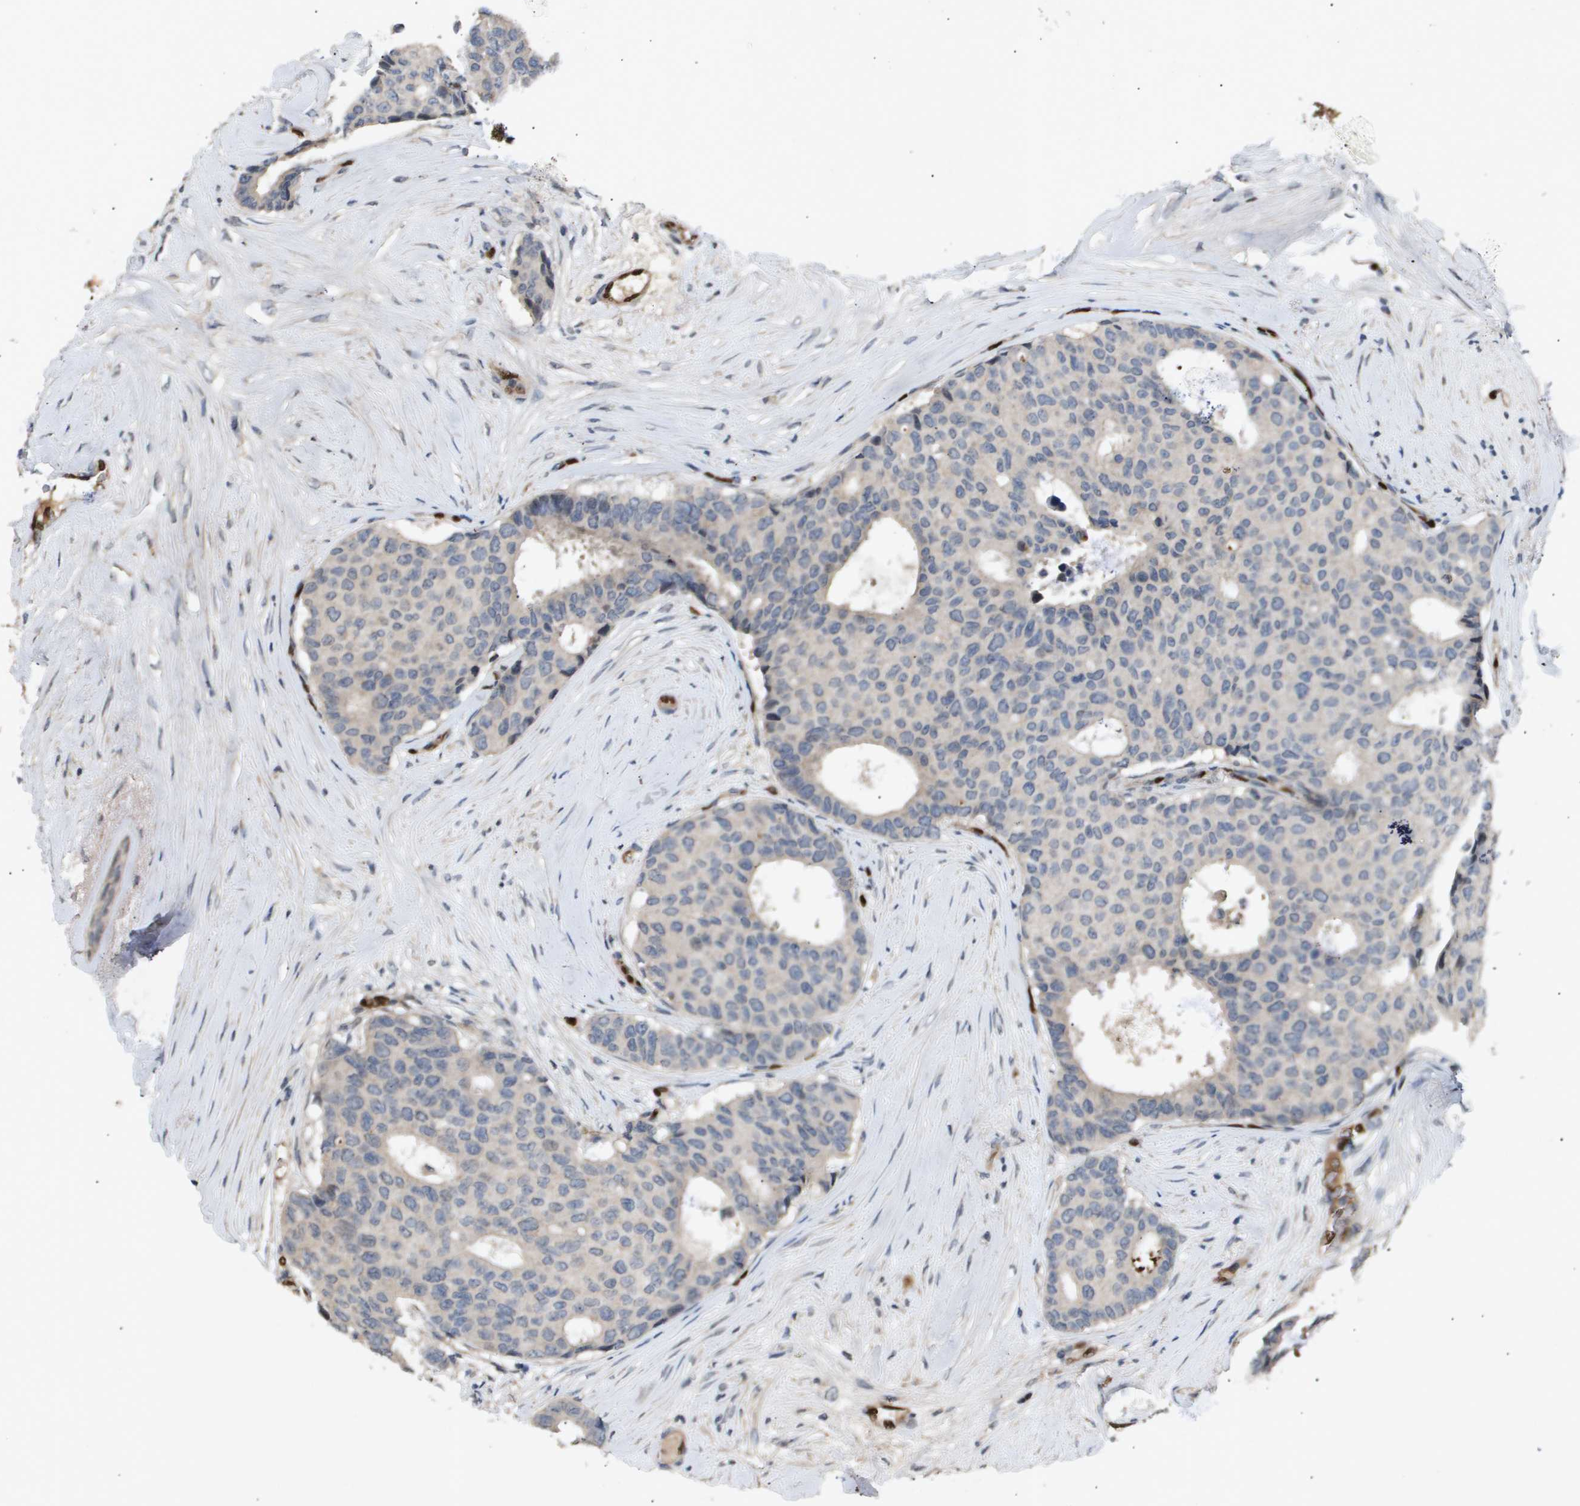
{"staining": {"intensity": "negative", "quantity": "none", "location": "none"}, "tissue": "breast cancer", "cell_type": "Tumor cells", "image_type": "cancer", "snomed": [{"axis": "morphology", "description": "Duct carcinoma"}, {"axis": "topography", "description": "Breast"}], "caption": "Histopathology image shows no protein staining in tumor cells of infiltrating ductal carcinoma (breast) tissue.", "gene": "ERG", "patient": {"sex": "female", "age": 75}}